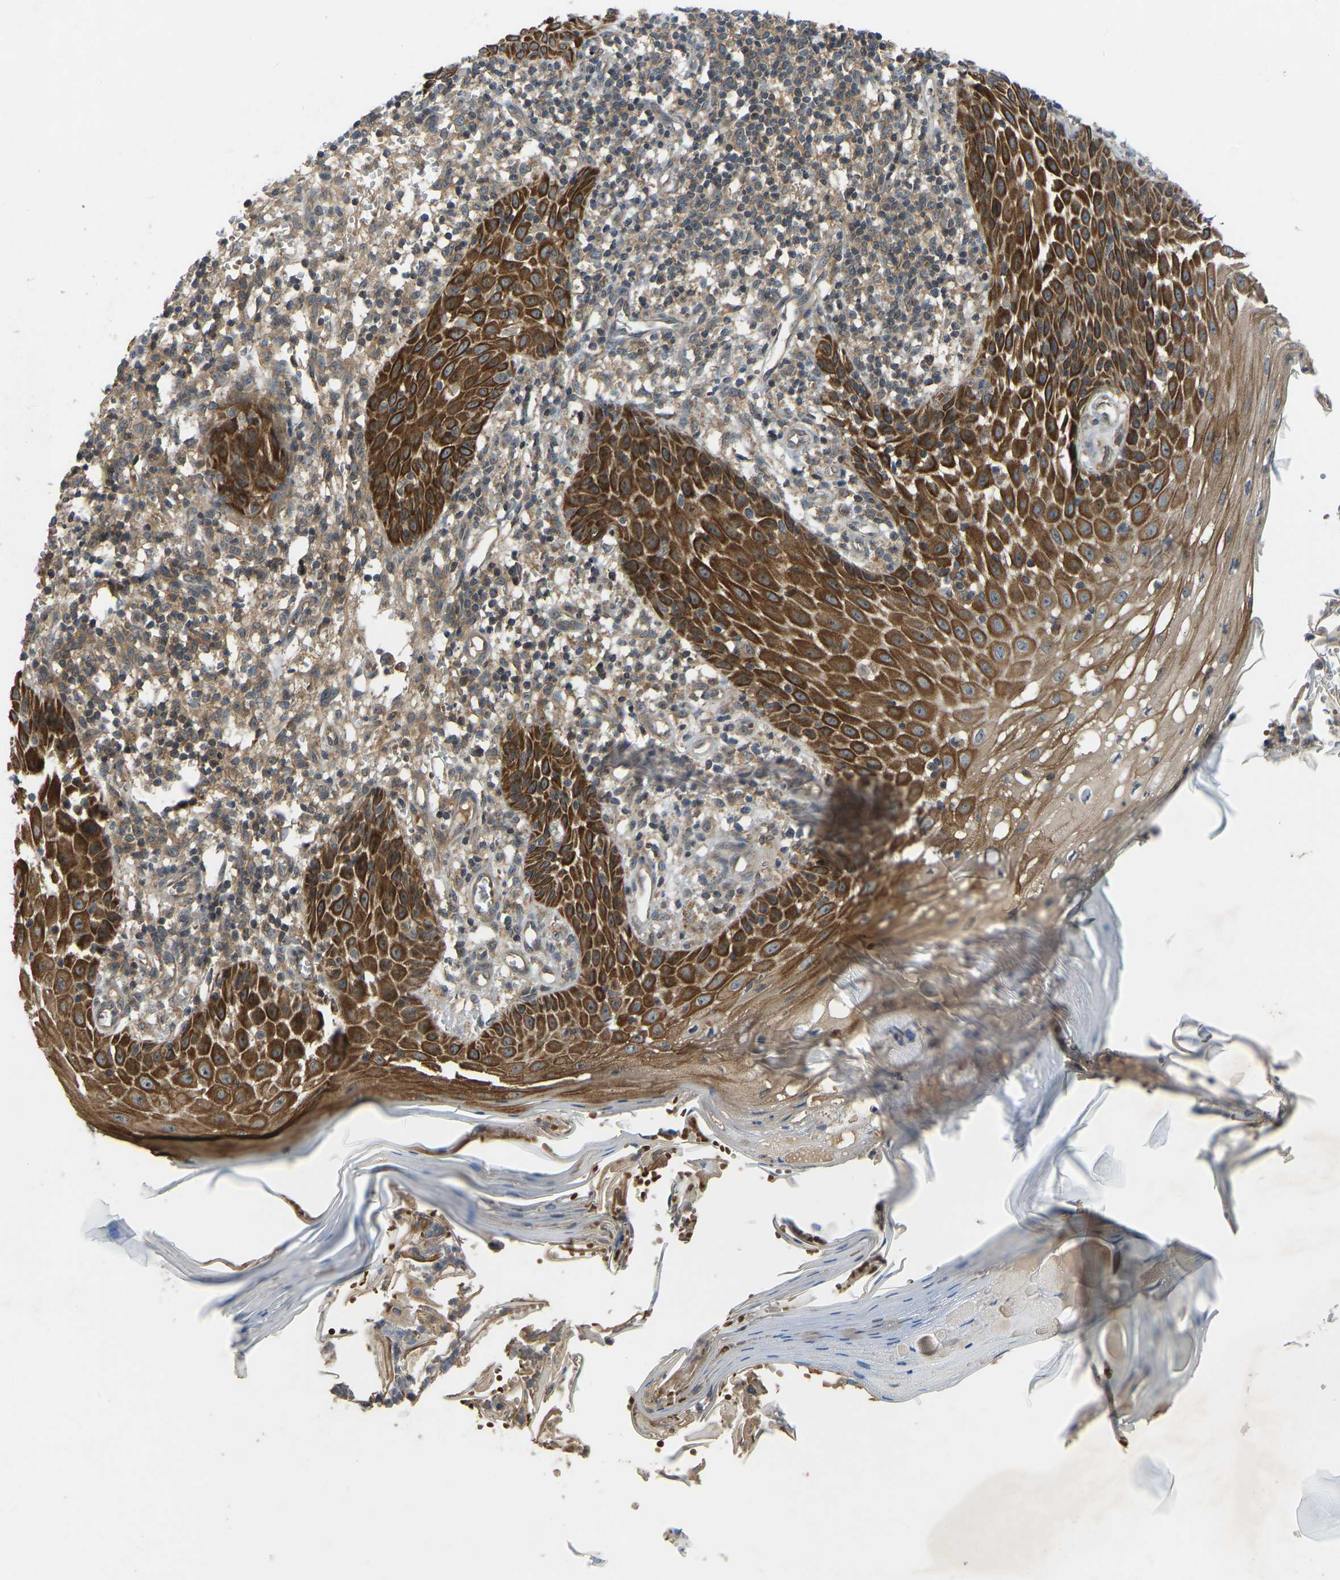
{"staining": {"intensity": "strong", "quantity": ">75%", "location": "cytoplasmic/membranous"}, "tissue": "skin cancer", "cell_type": "Tumor cells", "image_type": "cancer", "snomed": [{"axis": "morphology", "description": "Squamous cell carcinoma, NOS"}, {"axis": "topography", "description": "Skin"}], "caption": "Protein positivity by IHC demonstrates strong cytoplasmic/membranous positivity in about >75% of tumor cells in skin squamous cell carcinoma.", "gene": "ZNF71", "patient": {"sex": "female", "age": 73}}